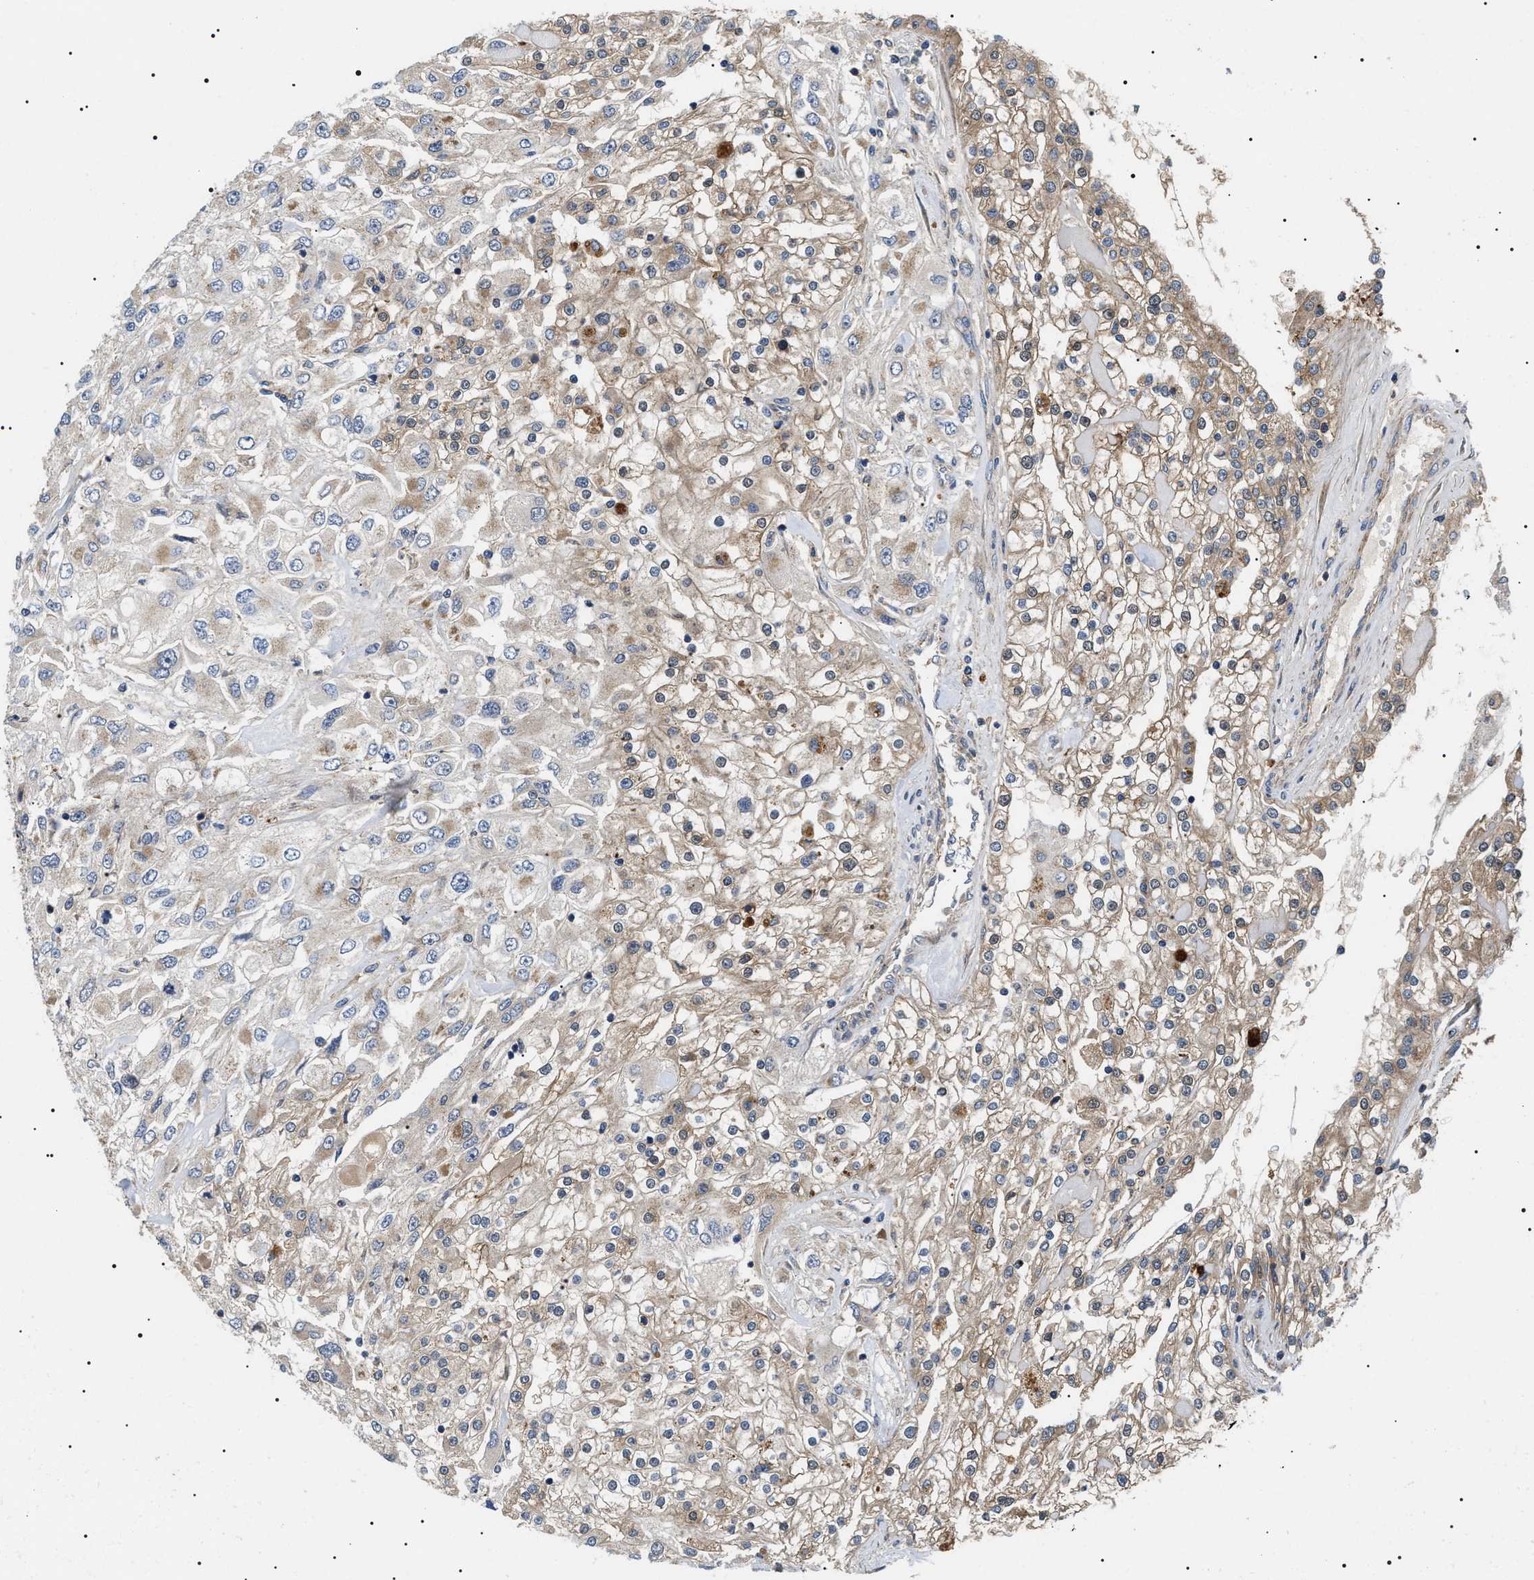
{"staining": {"intensity": "weak", "quantity": "25%-75%", "location": "cytoplasmic/membranous"}, "tissue": "renal cancer", "cell_type": "Tumor cells", "image_type": "cancer", "snomed": [{"axis": "morphology", "description": "Adenocarcinoma, NOS"}, {"axis": "topography", "description": "Kidney"}], "caption": "Protein staining of renal cancer tissue demonstrates weak cytoplasmic/membranous staining in approximately 25%-75% of tumor cells. (DAB (3,3'-diaminobenzidine) IHC with brightfield microscopy, high magnification).", "gene": "OXSM", "patient": {"sex": "female", "age": 52}}